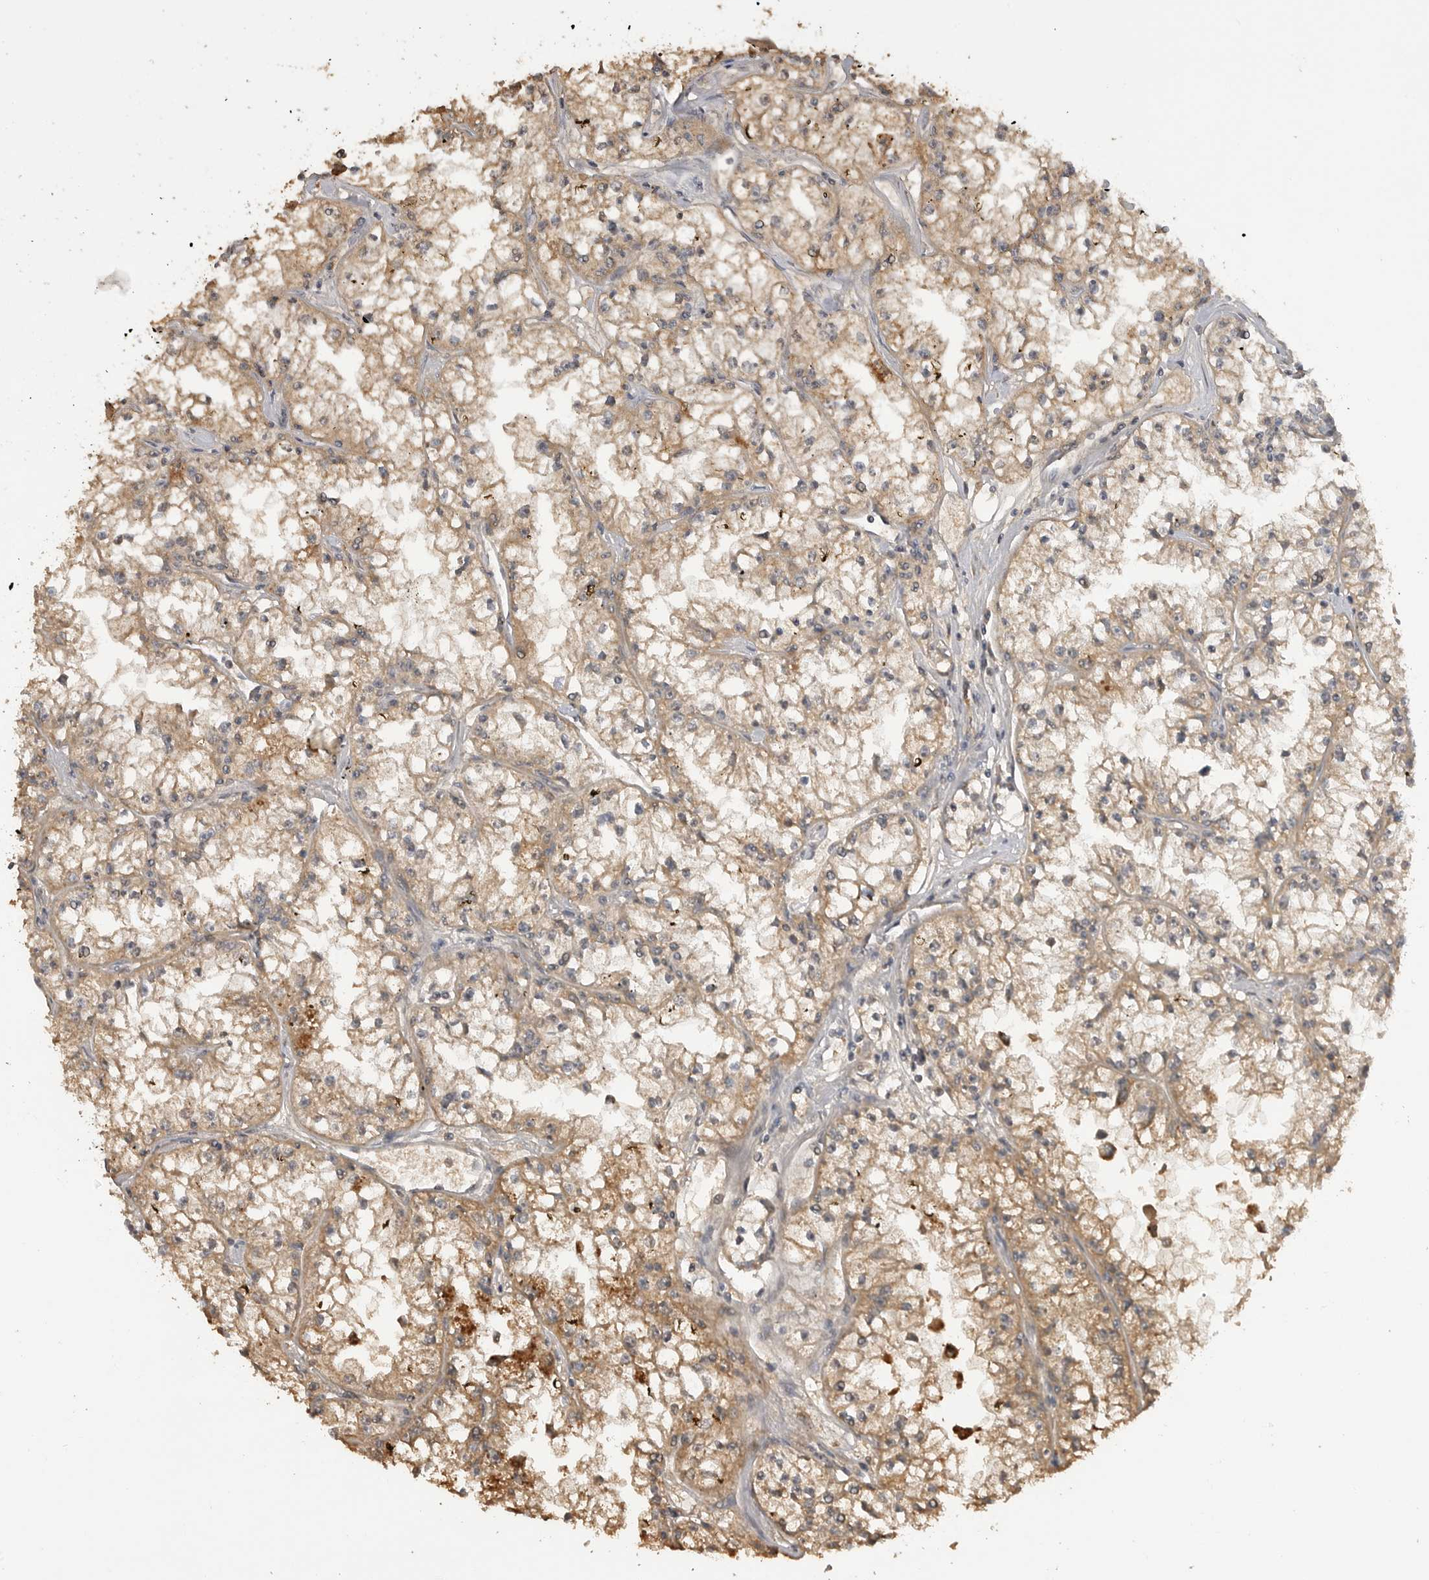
{"staining": {"intensity": "moderate", "quantity": ">75%", "location": "cytoplasmic/membranous"}, "tissue": "renal cancer", "cell_type": "Tumor cells", "image_type": "cancer", "snomed": [{"axis": "morphology", "description": "Adenocarcinoma, NOS"}, {"axis": "topography", "description": "Kidney"}], "caption": "Immunohistochemistry (IHC) of human adenocarcinoma (renal) exhibits medium levels of moderate cytoplasmic/membranous staining in approximately >75% of tumor cells. Using DAB (3,3'-diaminobenzidine) (brown) and hematoxylin (blue) stains, captured at high magnification using brightfield microscopy.", "gene": "ASPSCR1", "patient": {"sex": "male", "age": 56}}